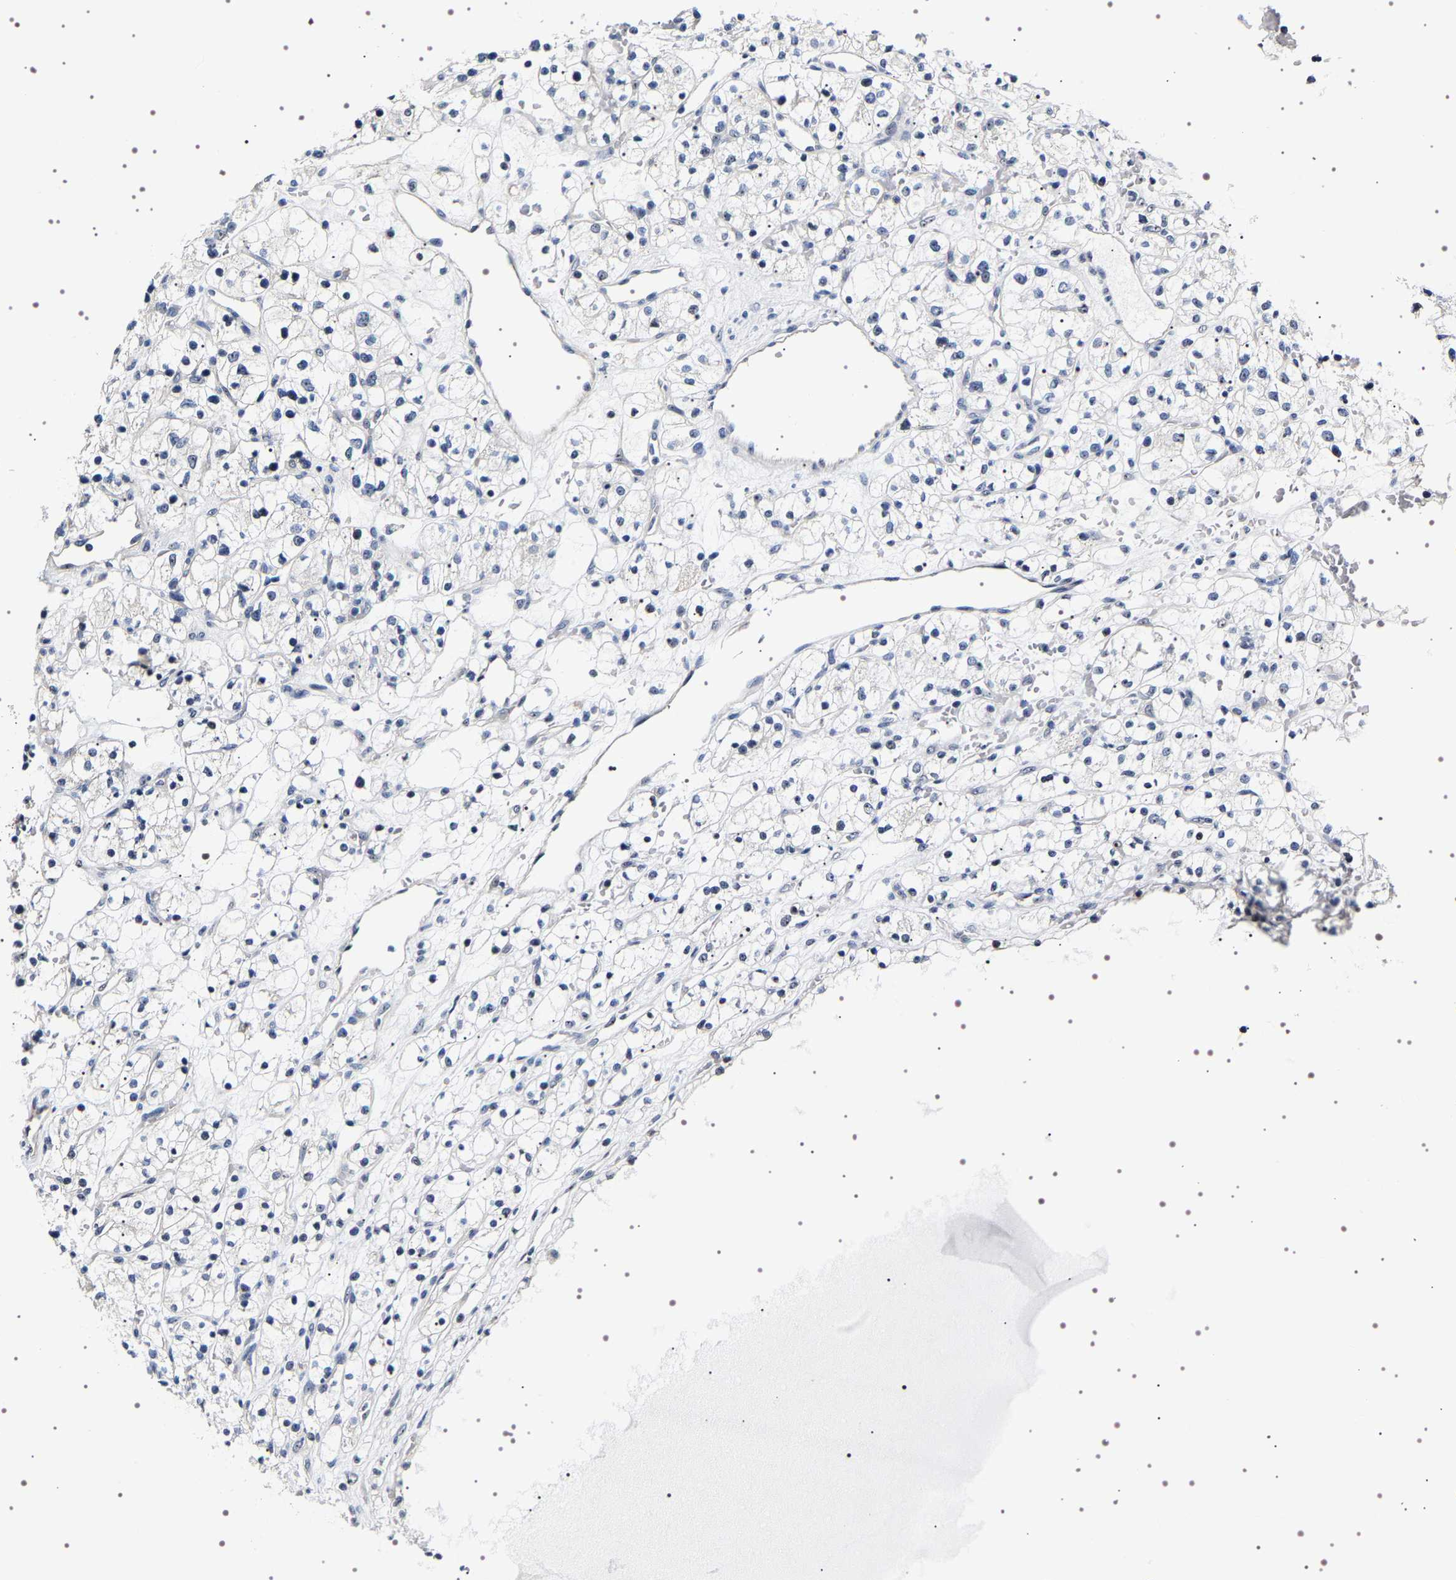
{"staining": {"intensity": "negative", "quantity": "none", "location": "none"}, "tissue": "renal cancer", "cell_type": "Tumor cells", "image_type": "cancer", "snomed": [{"axis": "morphology", "description": "Adenocarcinoma, NOS"}, {"axis": "topography", "description": "Kidney"}], "caption": "High magnification brightfield microscopy of renal adenocarcinoma stained with DAB (brown) and counterstained with hematoxylin (blue): tumor cells show no significant positivity.", "gene": "GNL3", "patient": {"sex": "female", "age": 60}}